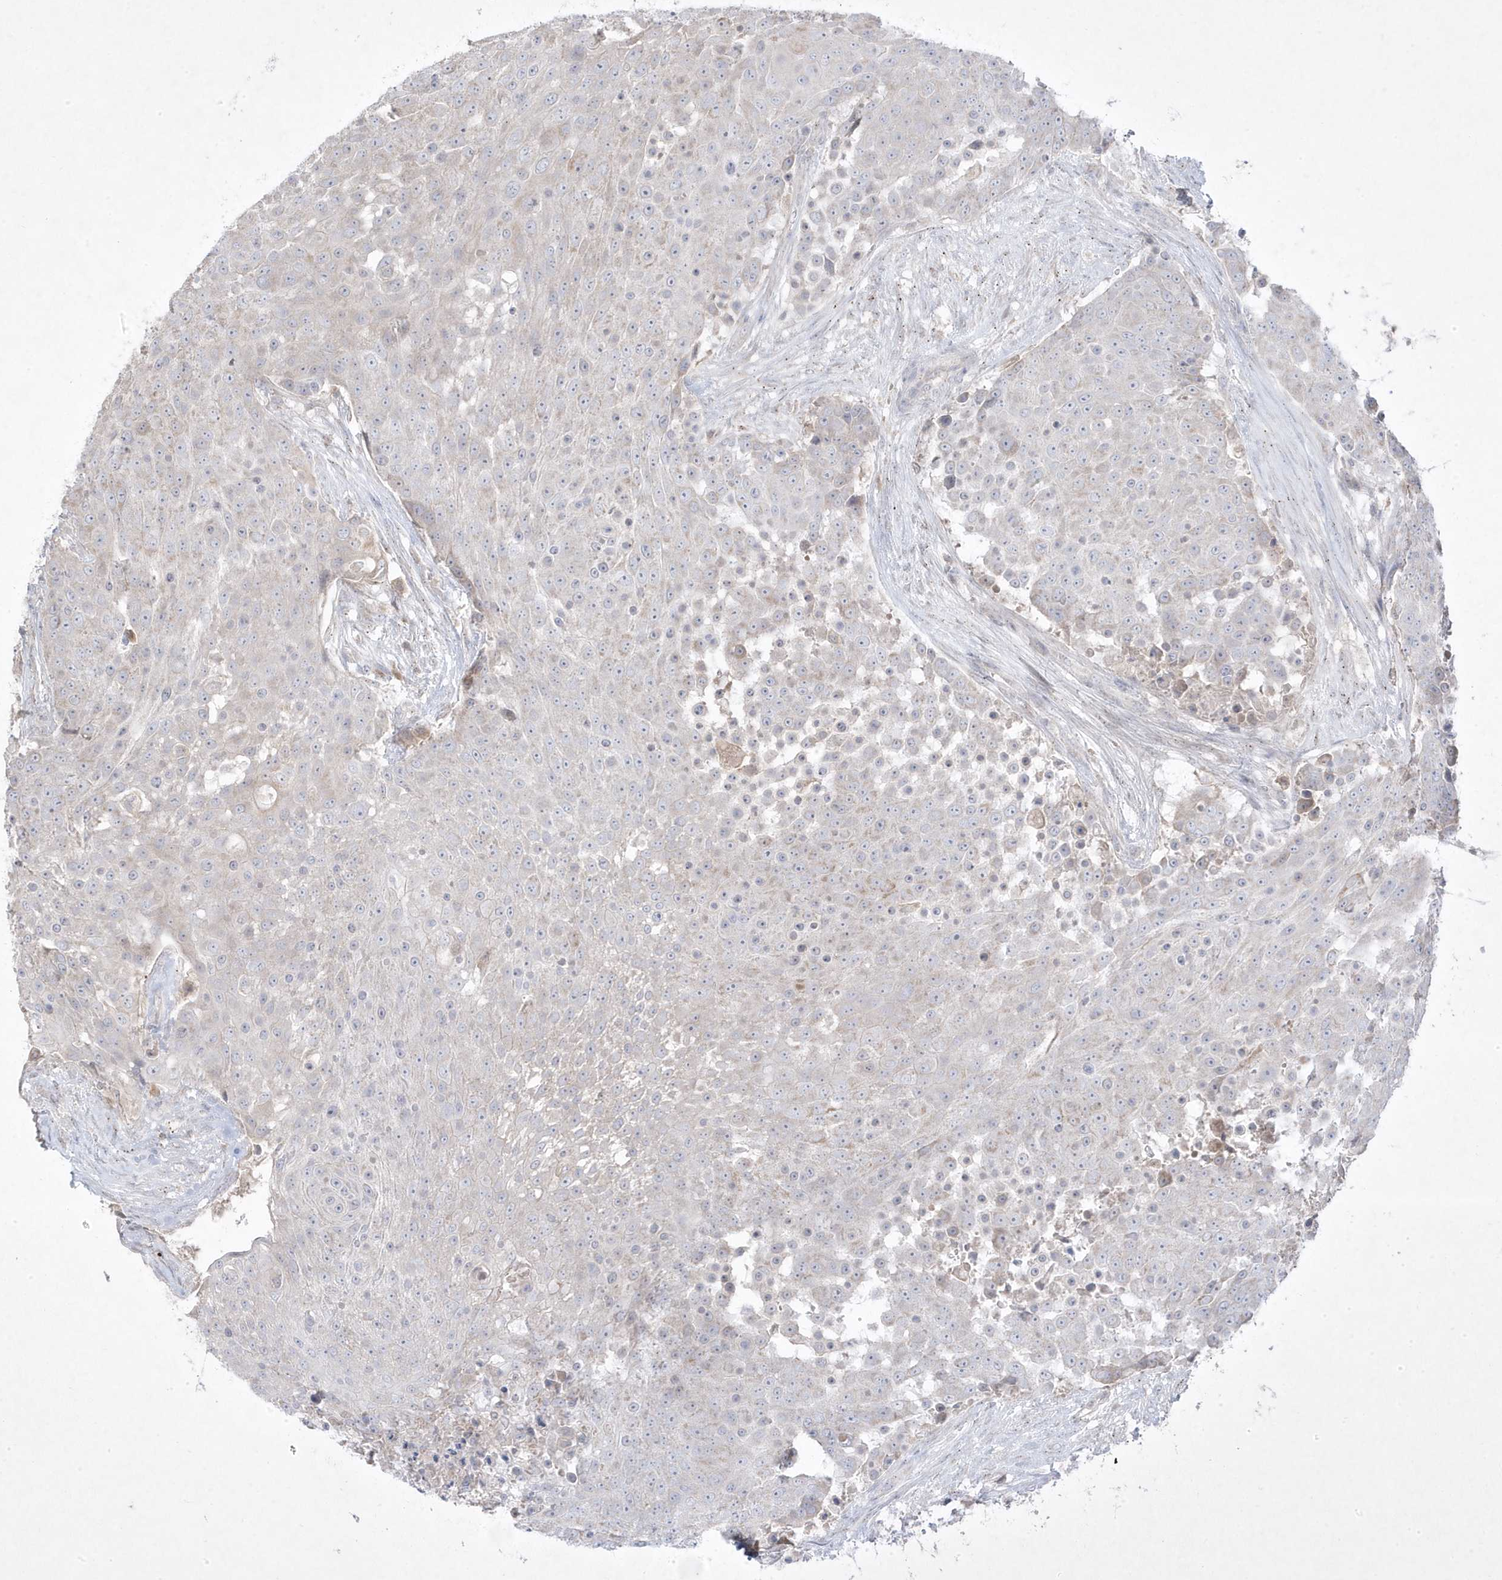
{"staining": {"intensity": "negative", "quantity": "none", "location": "none"}, "tissue": "urothelial cancer", "cell_type": "Tumor cells", "image_type": "cancer", "snomed": [{"axis": "morphology", "description": "Urothelial carcinoma, High grade"}, {"axis": "topography", "description": "Urinary bladder"}], "caption": "Immunohistochemical staining of urothelial carcinoma (high-grade) reveals no significant staining in tumor cells.", "gene": "ADAMTSL3", "patient": {"sex": "female", "age": 63}}